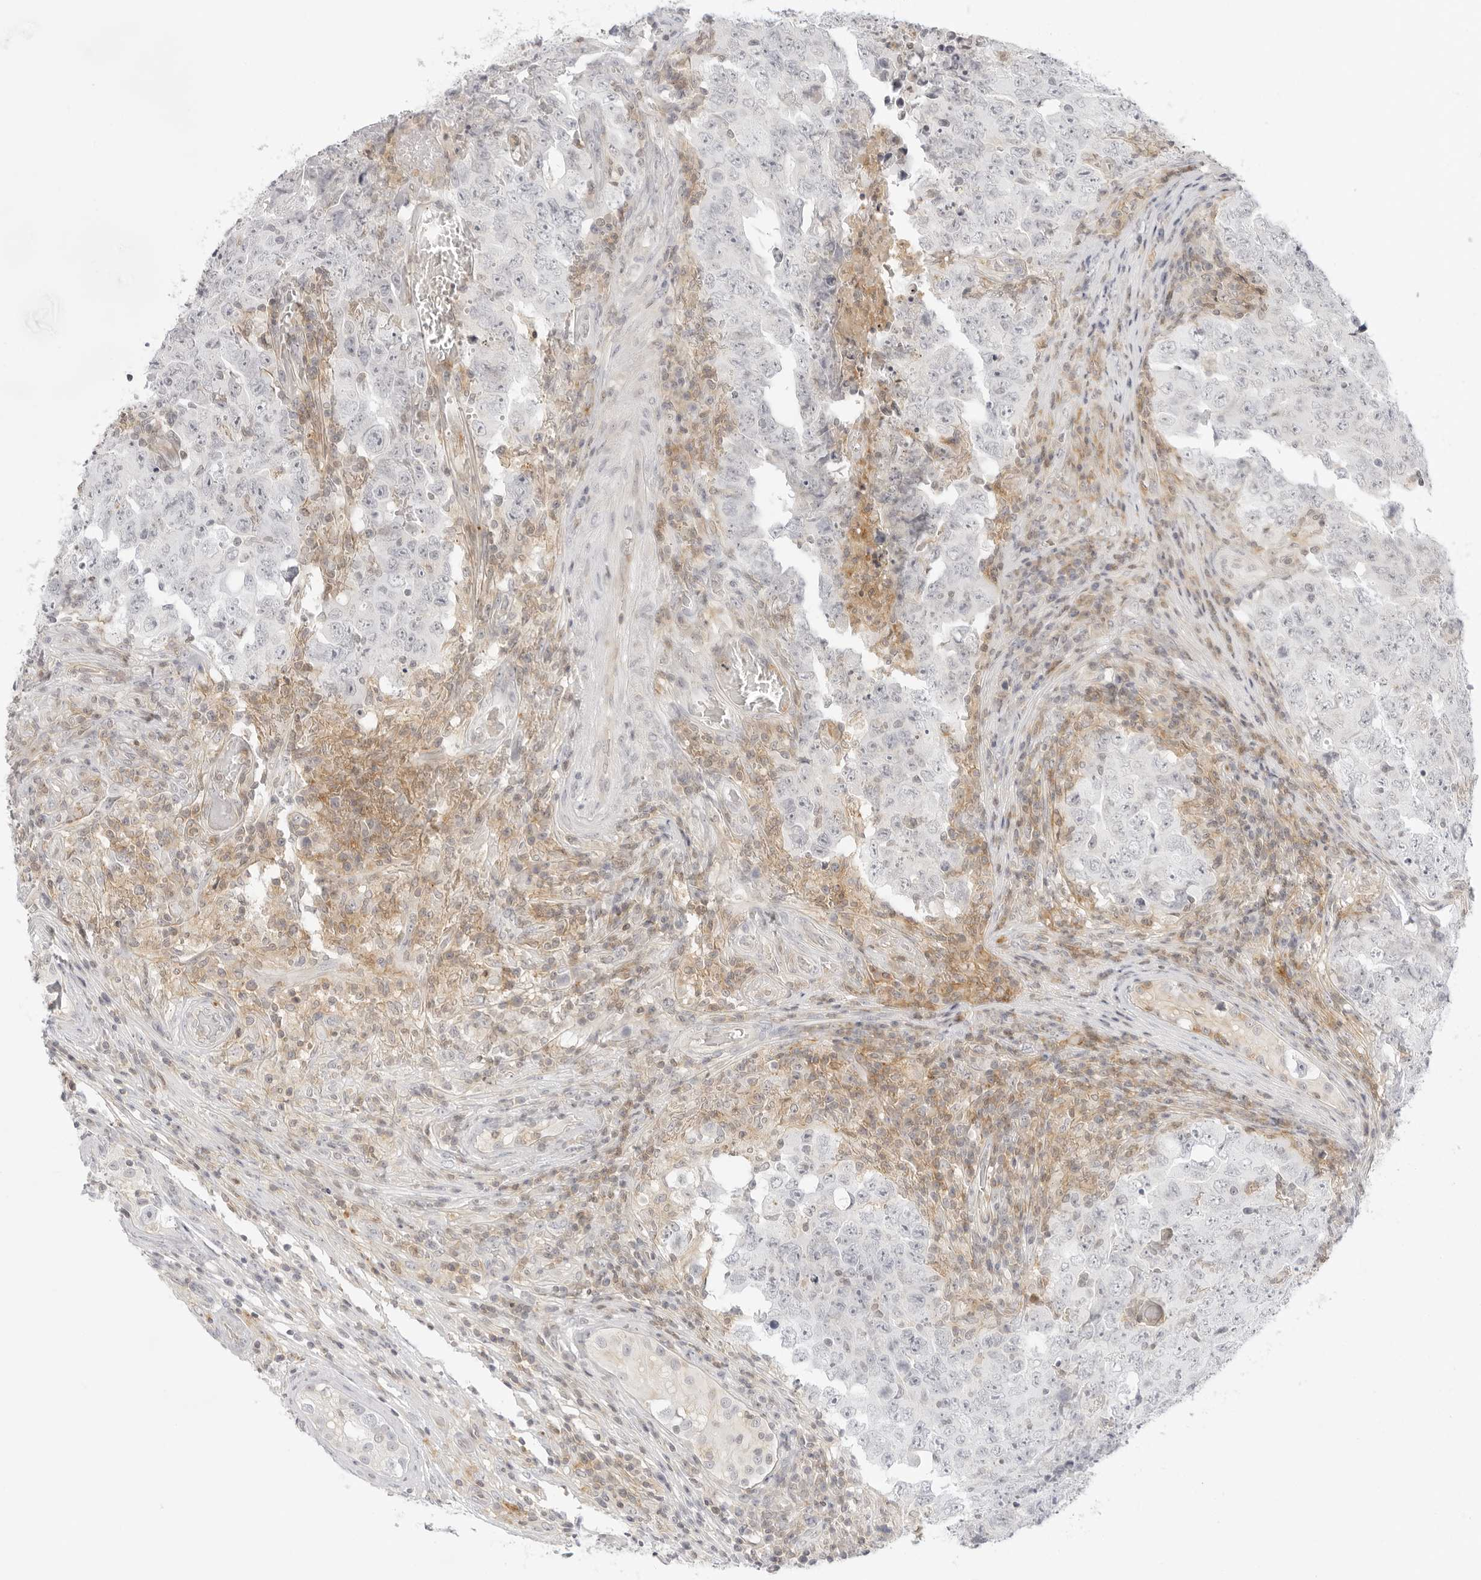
{"staining": {"intensity": "negative", "quantity": "none", "location": "none"}, "tissue": "testis cancer", "cell_type": "Tumor cells", "image_type": "cancer", "snomed": [{"axis": "morphology", "description": "Carcinoma, Embryonal, NOS"}, {"axis": "topography", "description": "Testis"}], "caption": "The image reveals no staining of tumor cells in testis embryonal carcinoma. (DAB (3,3'-diaminobenzidine) immunohistochemistry (IHC), high magnification).", "gene": "TNFRSF14", "patient": {"sex": "male", "age": 26}}